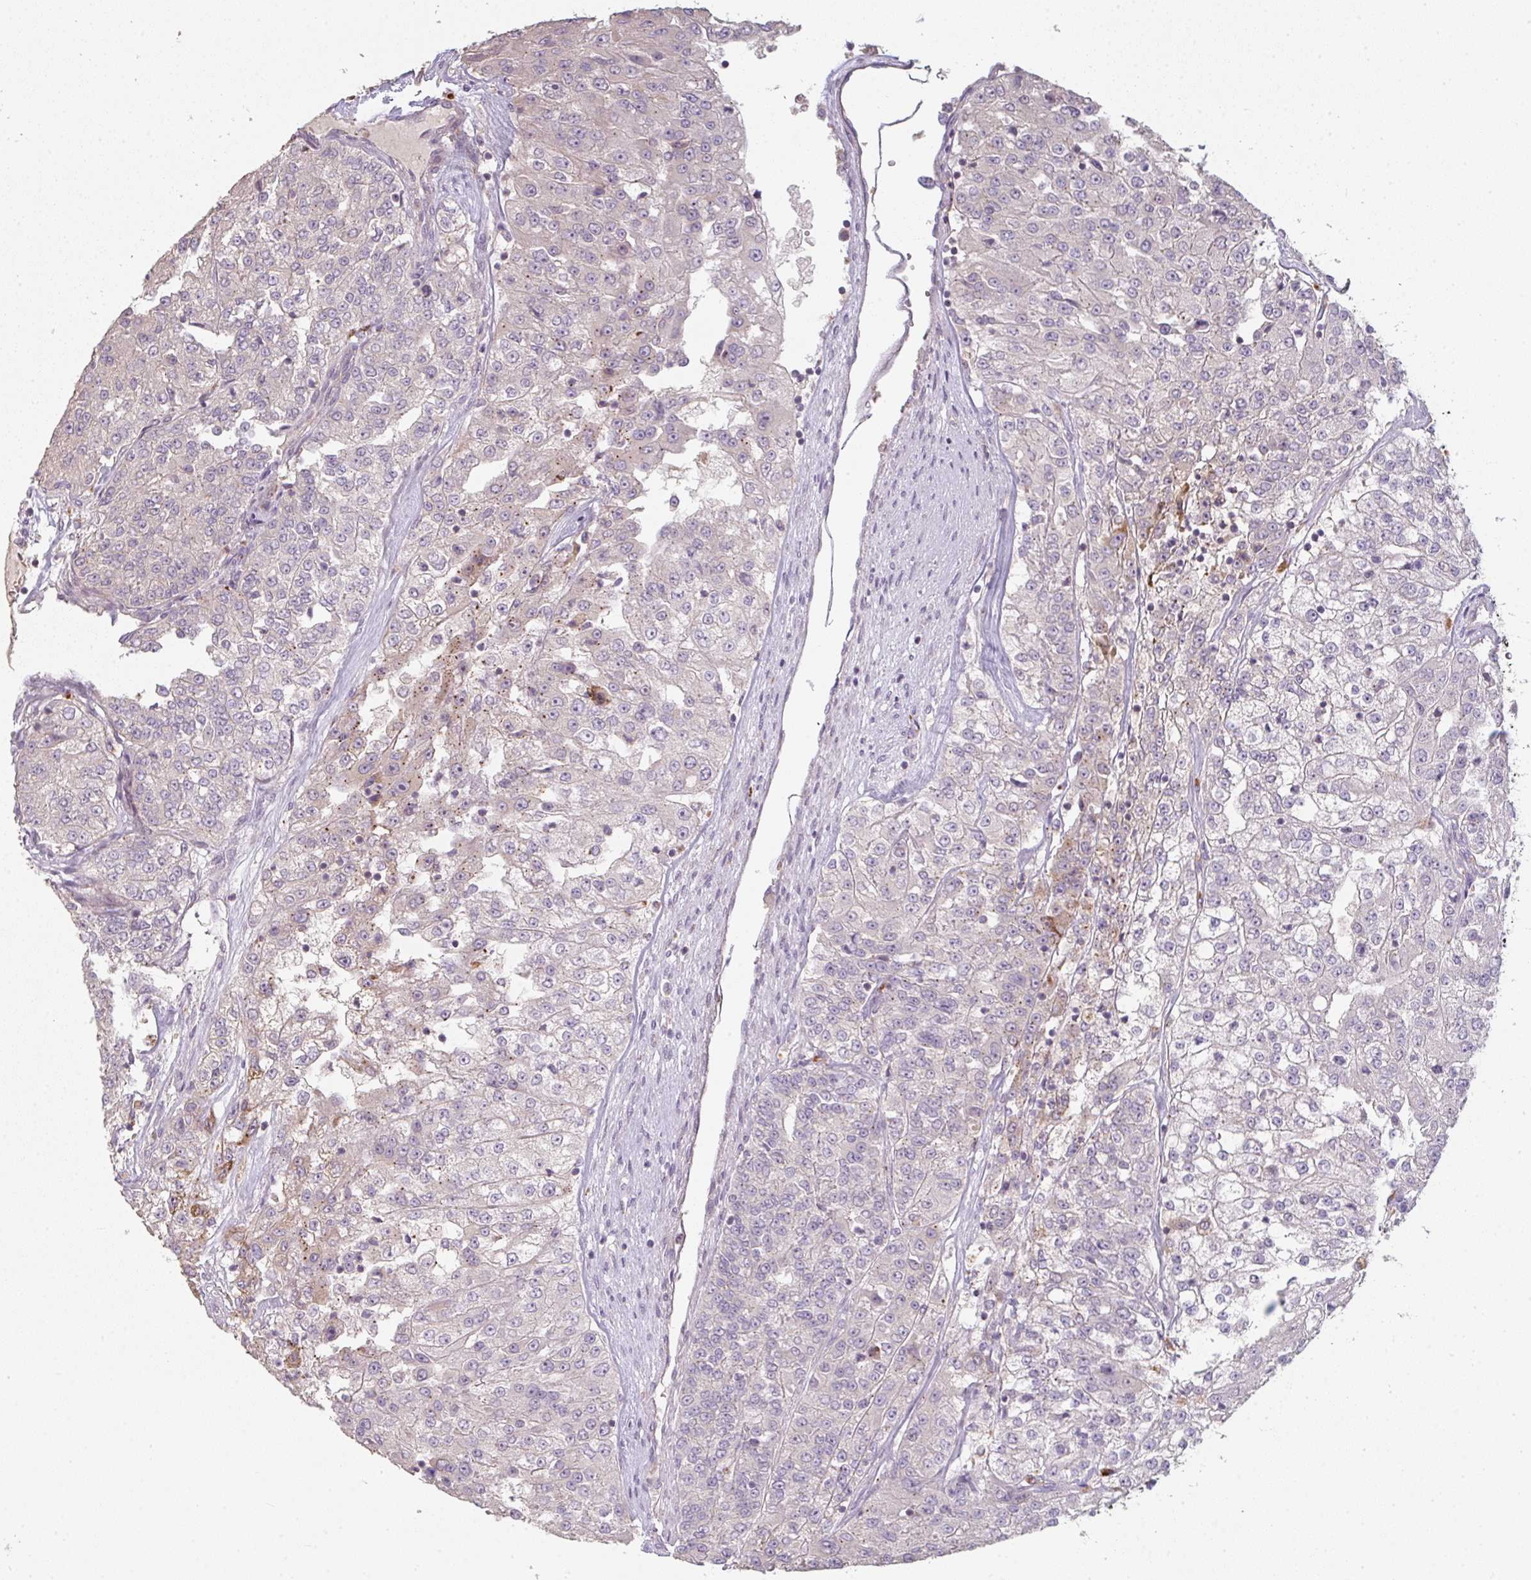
{"staining": {"intensity": "negative", "quantity": "none", "location": "none"}, "tissue": "renal cancer", "cell_type": "Tumor cells", "image_type": "cancer", "snomed": [{"axis": "morphology", "description": "Adenocarcinoma, NOS"}, {"axis": "topography", "description": "Kidney"}], "caption": "Immunohistochemical staining of renal cancer (adenocarcinoma) shows no significant positivity in tumor cells.", "gene": "TMEM237", "patient": {"sex": "female", "age": 63}}